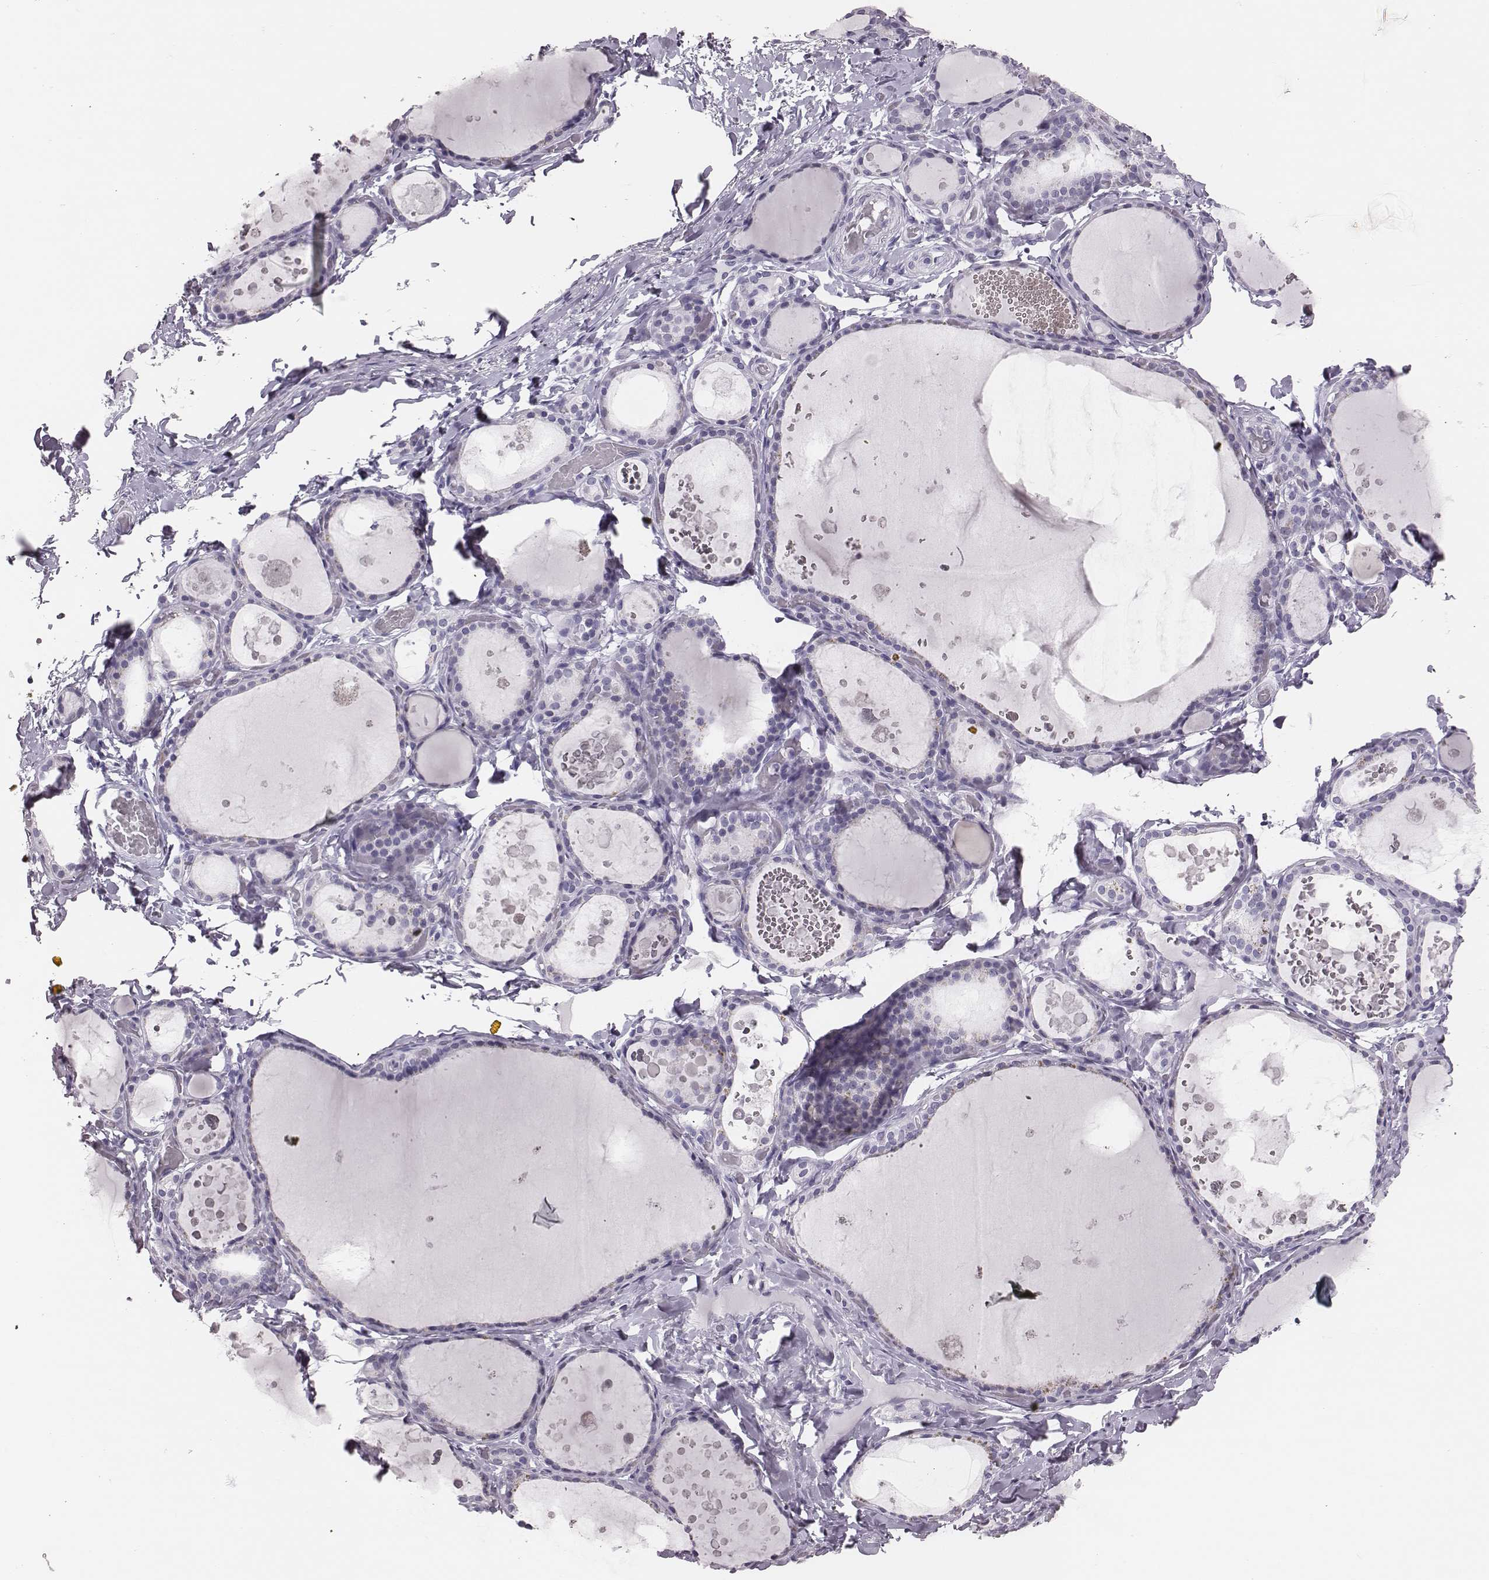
{"staining": {"intensity": "negative", "quantity": "none", "location": "none"}, "tissue": "thyroid gland", "cell_type": "Glandular cells", "image_type": "normal", "snomed": [{"axis": "morphology", "description": "Normal tissue, NOS"}, {"axis": "topography", "description": "Thyroid gland"}], "caption": "Image shows no protein positivity in glandular cells of benign thyroid gland. (Stains: DAB IHC with hematoxylin counter stain, Microscopy: brightfield microscopy at high magnification).", "gene": "H1", "patient": {"sex": "female", "age": 56}}